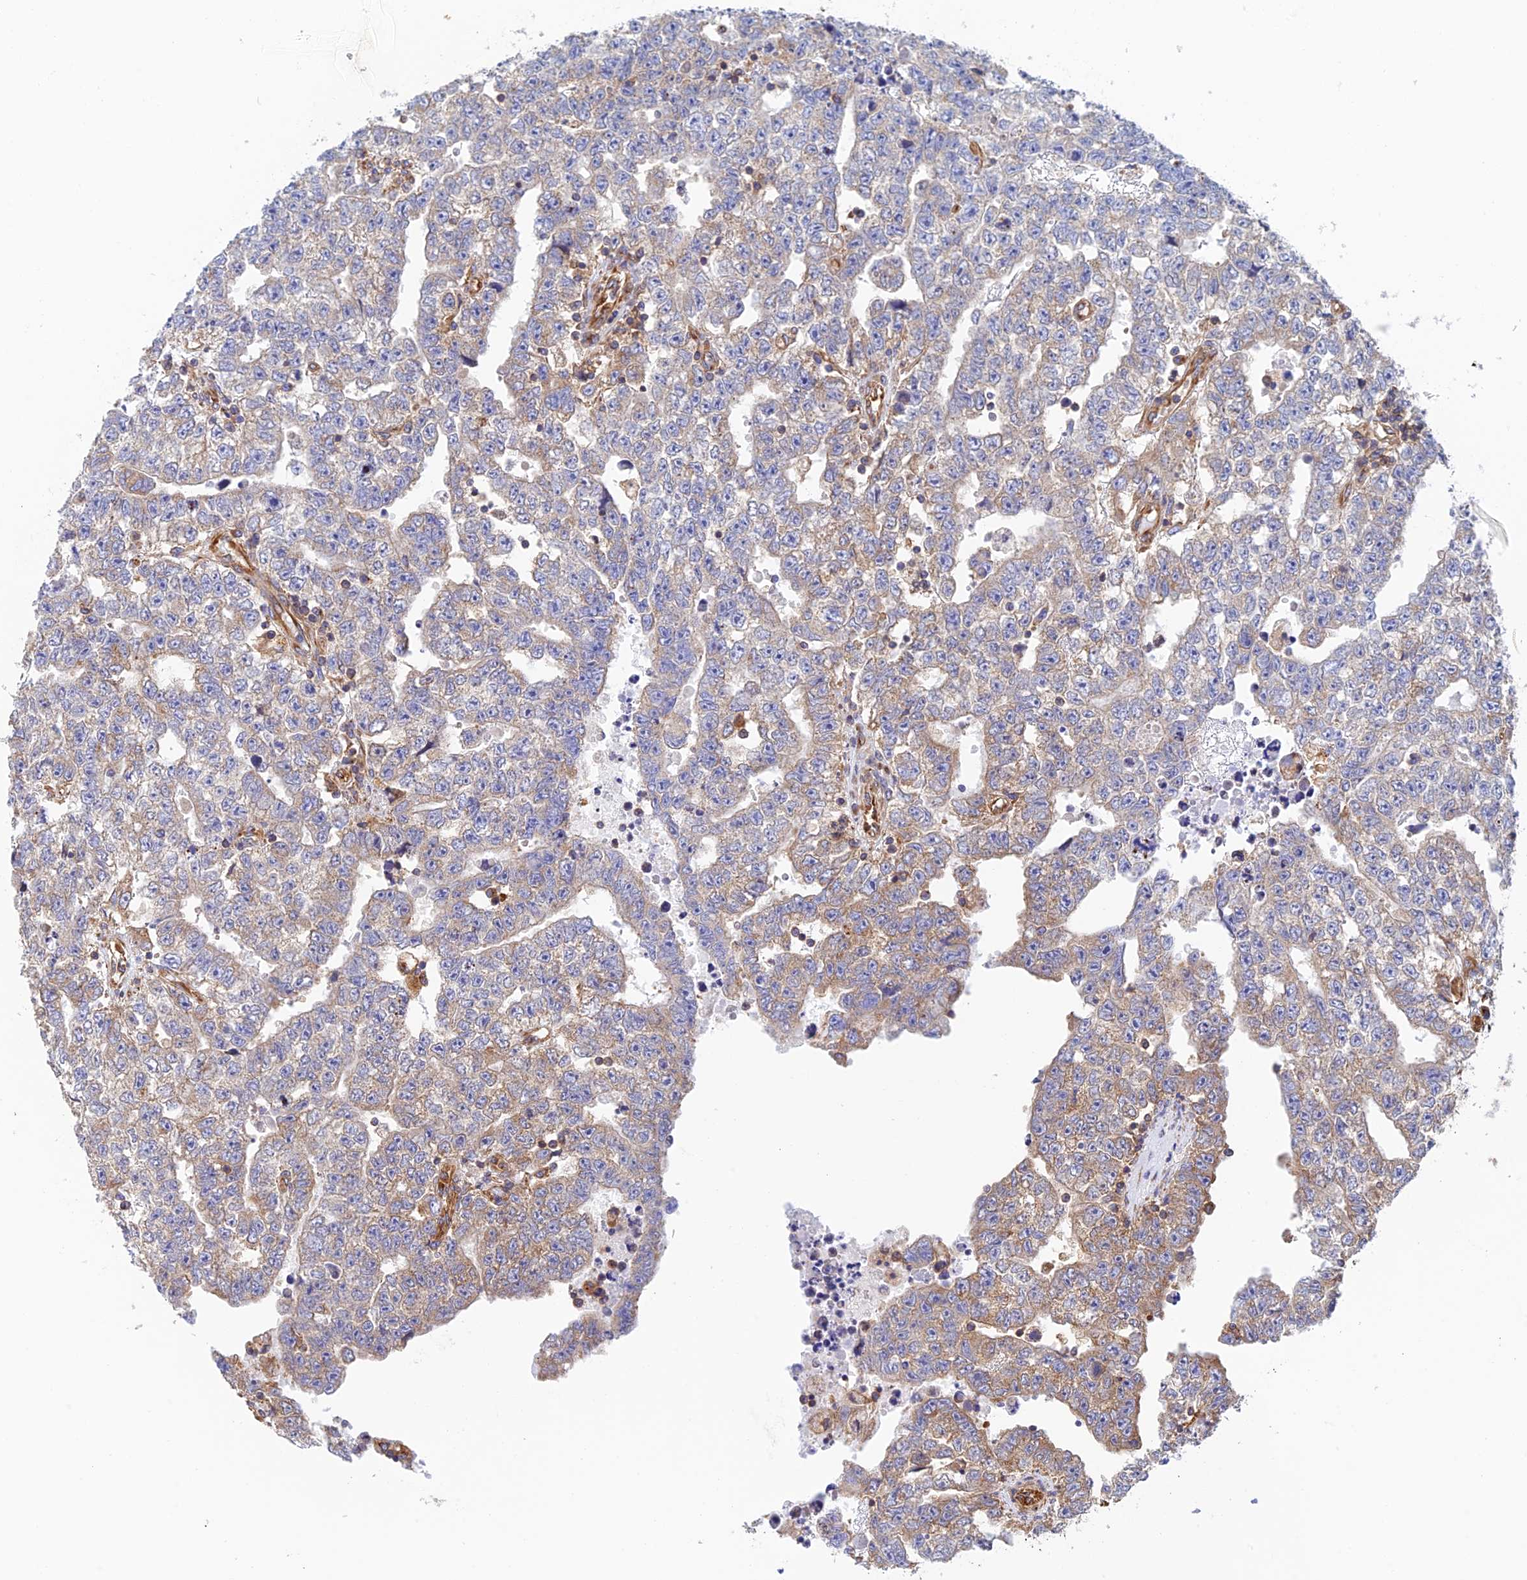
{"staining": {"intensity": "weak", "quantity": "25%-75%", "location": "cytoplasmic/membranous"}, "tissue": "testis cancer", "cell_type": "Tumor cells", "image_type": "cancer", "snomed": [{"axis": "morphology", "description": "Carcinoma, Embryonal, NOS"}, {"axis": "topography", "description": "Testis"}], "caption": "This histopathology image reveals testis cancer (embryonal carcinoma) stained with immunohistochemistry to label a protein in brown. The cytoplasmic/membranous of tumor cells show weak positivity for the protein. Nuclei are counter-stained blue.", "gene": "DCTN2", "patient": {"sex": "male", "age": 25}}